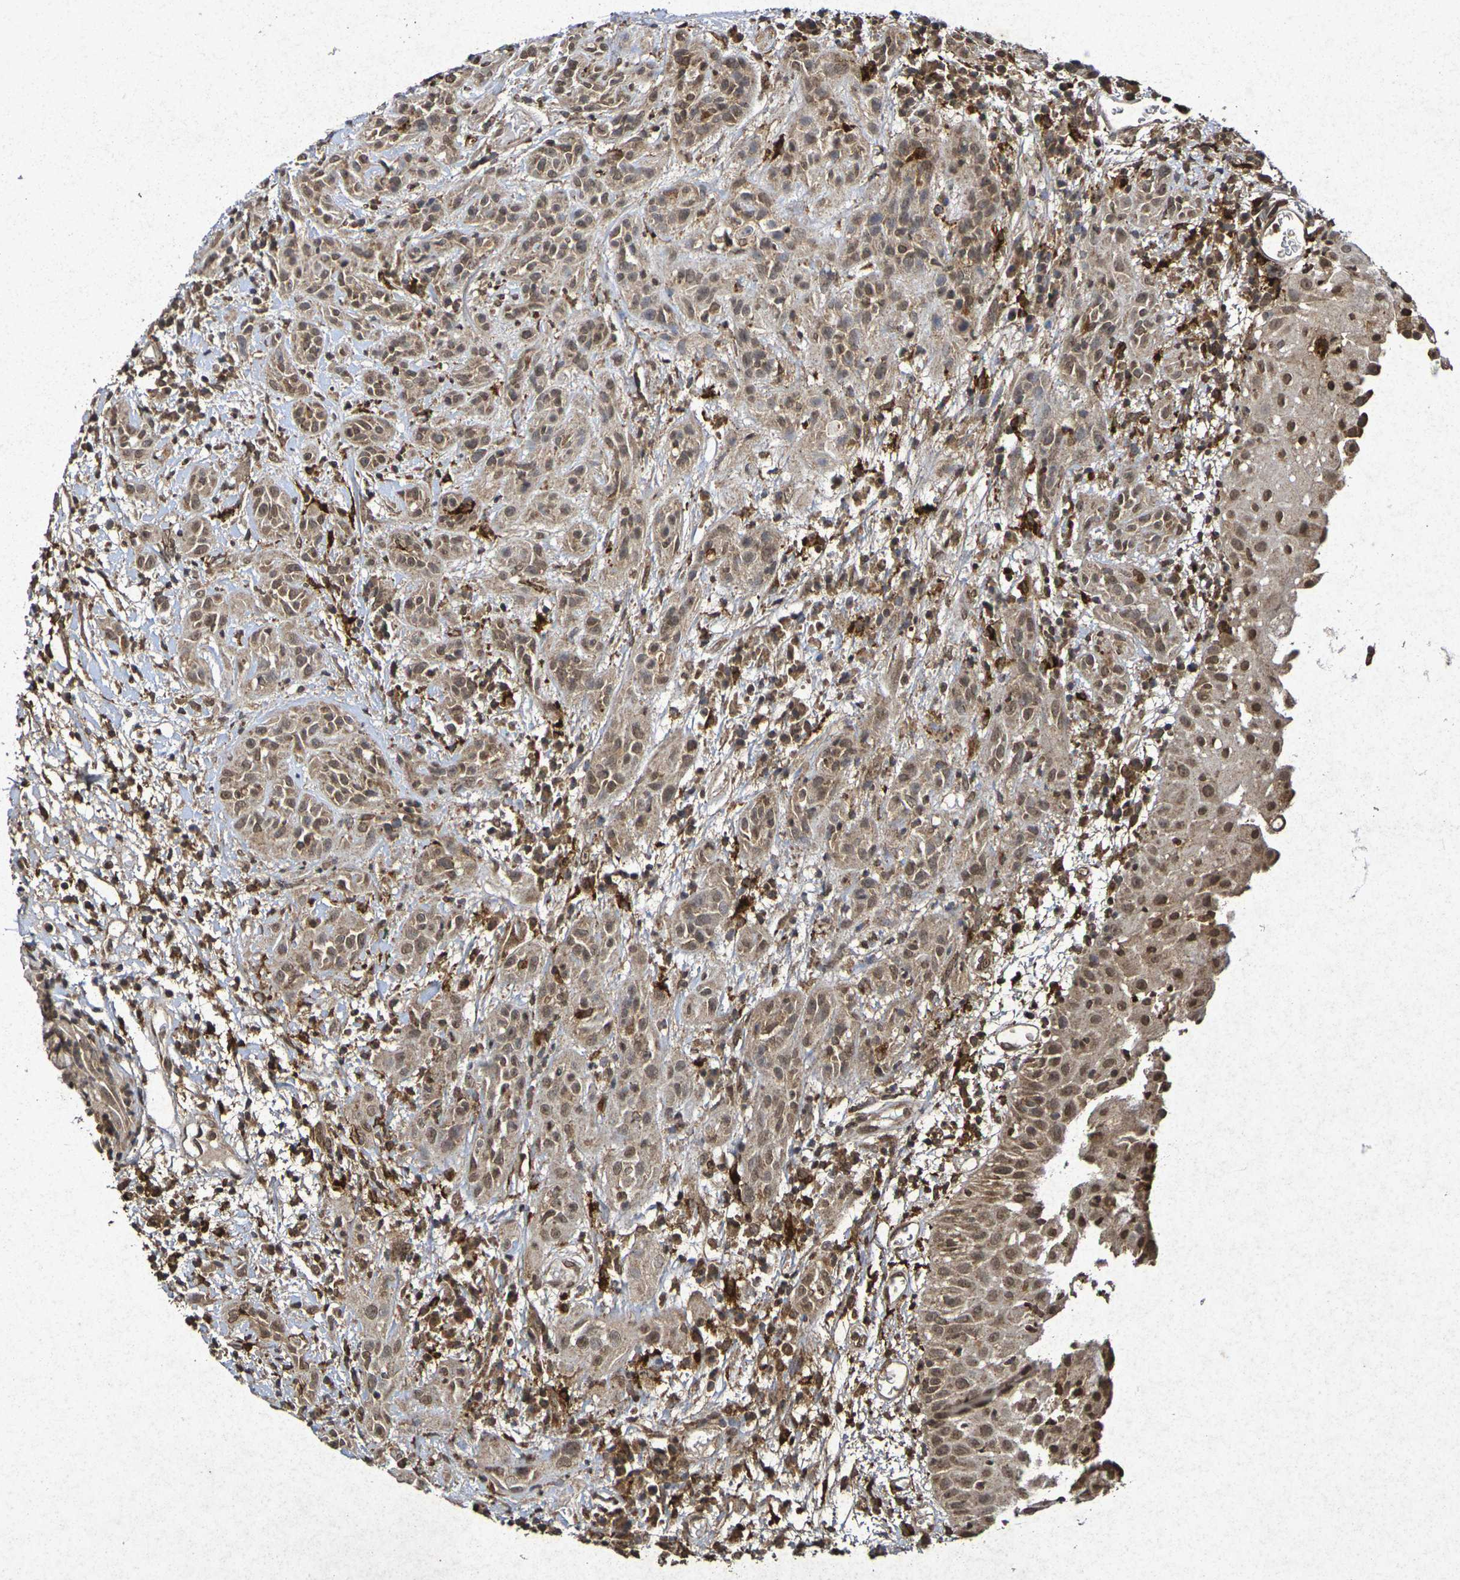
{"staining": {"intensity": "moderate", "quantity": ">75%", "location": "cytoplasmic/membranous,nuclear"}, "tissue": "head and neck cancer", "cell_type": "Tumor cells", "image_type": "cancer", "snomed": [{"axis": "morphology", "description": "Squamous cell carcinoma, NOS"}, {"axis": "topography", "description": "Head-Neck"}], "caption": "Immunohistochemical staining of head and neck cancer (squamous cell carcinoma) shows medium levels of moderate cytoplasmic/membranous and nuclear positivity in approximately >75% of tumor cells.", "gene": "GUCY1A2", "patient": {"sex": "male", "age": 62}}